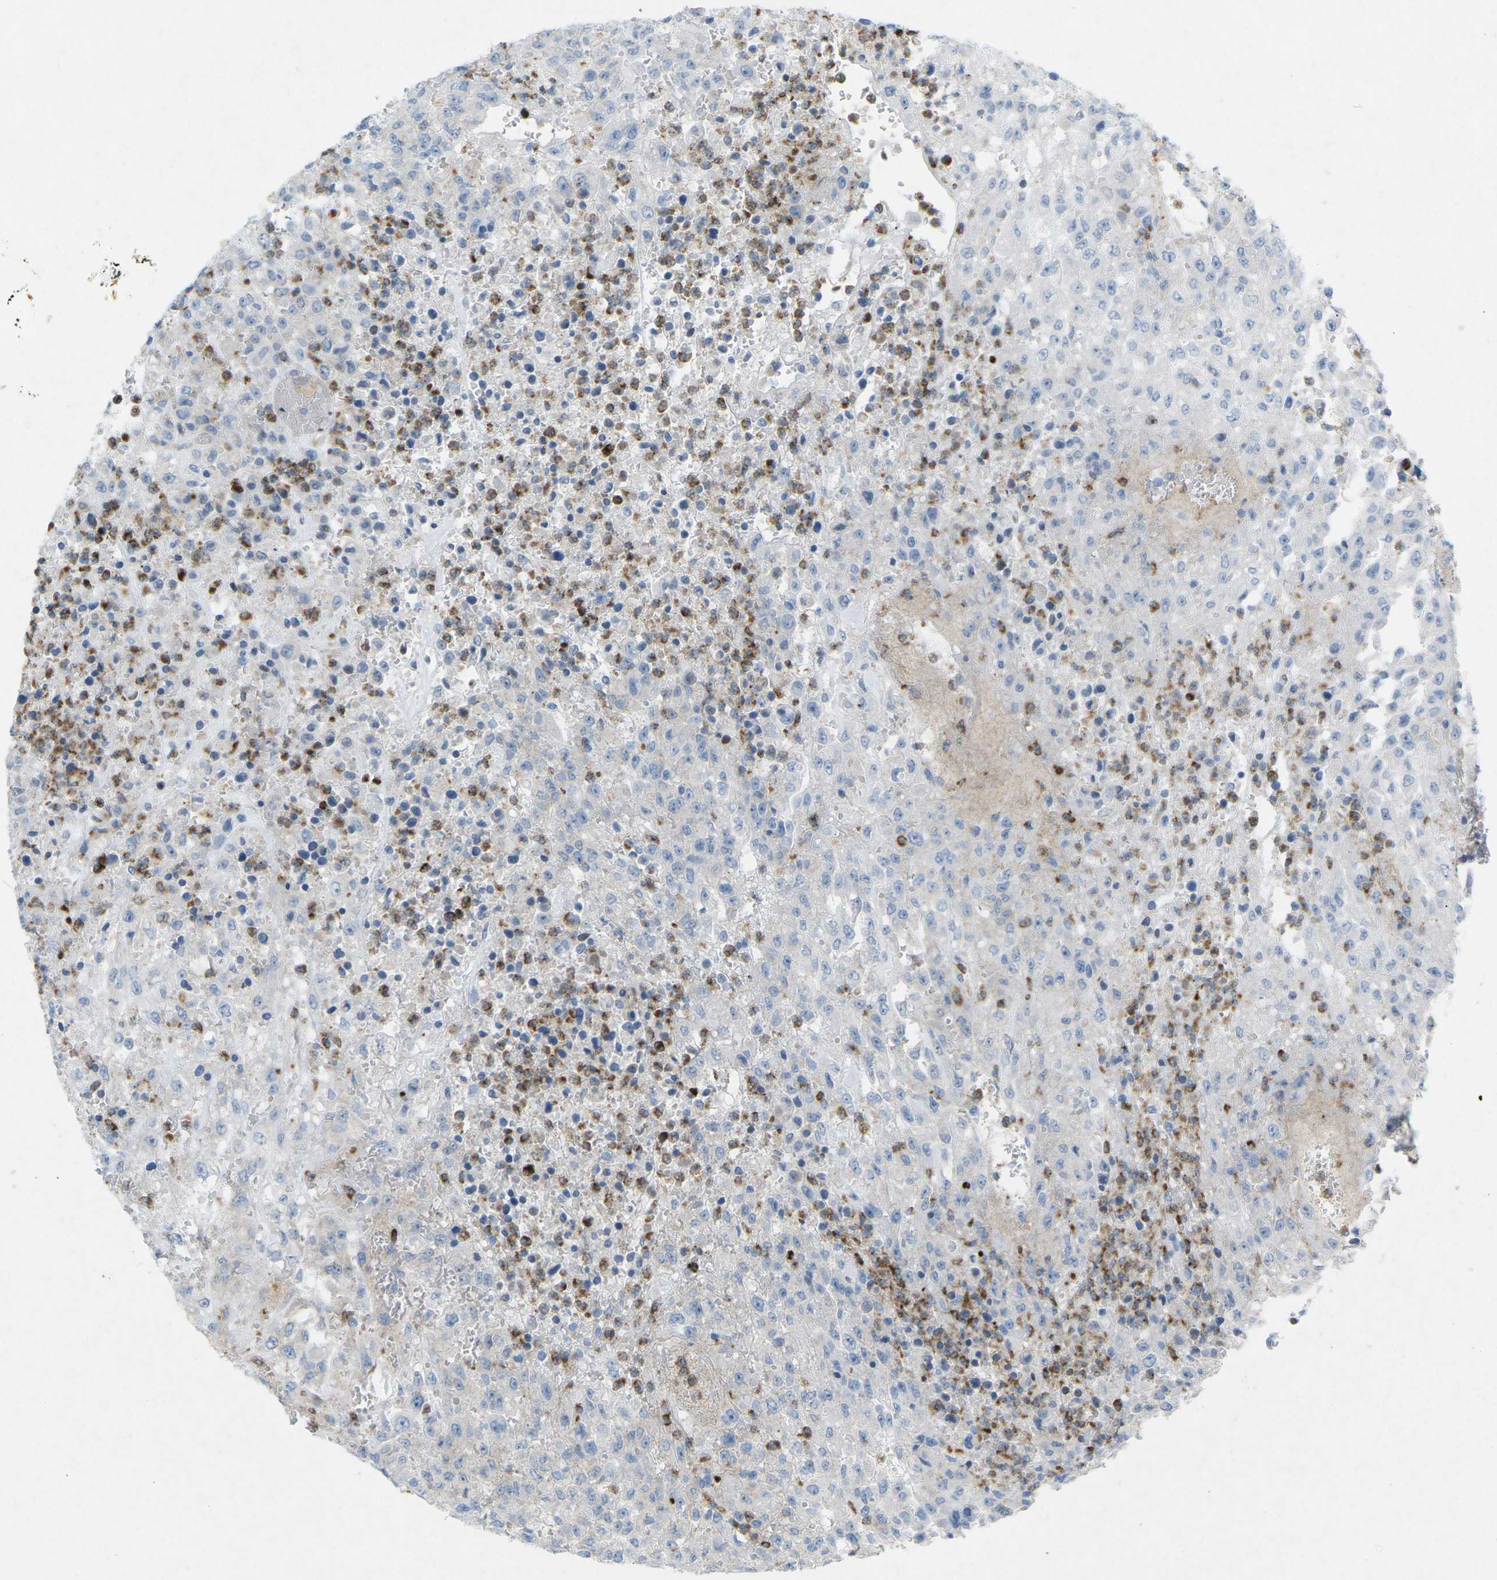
{"staining": {"intensity": "negative", "quantity": "none", "location": "none"}, "tissue": "urothelial cancer", "cell_type": "Tumor cells", "image_type": "cancer", "snomed": [{"axis": "morphology", "description": "Urothelial carcinoma, High grade"}, {"axis": "topography", "description": "Urinary bladder"}], "caption": "High power microscopy histopathology image of an IHC image of urothelial cancer, revealing no significant staining in tumor cells.", "gene": "STK11", "patient": {"sex": "male", "age": 46}}